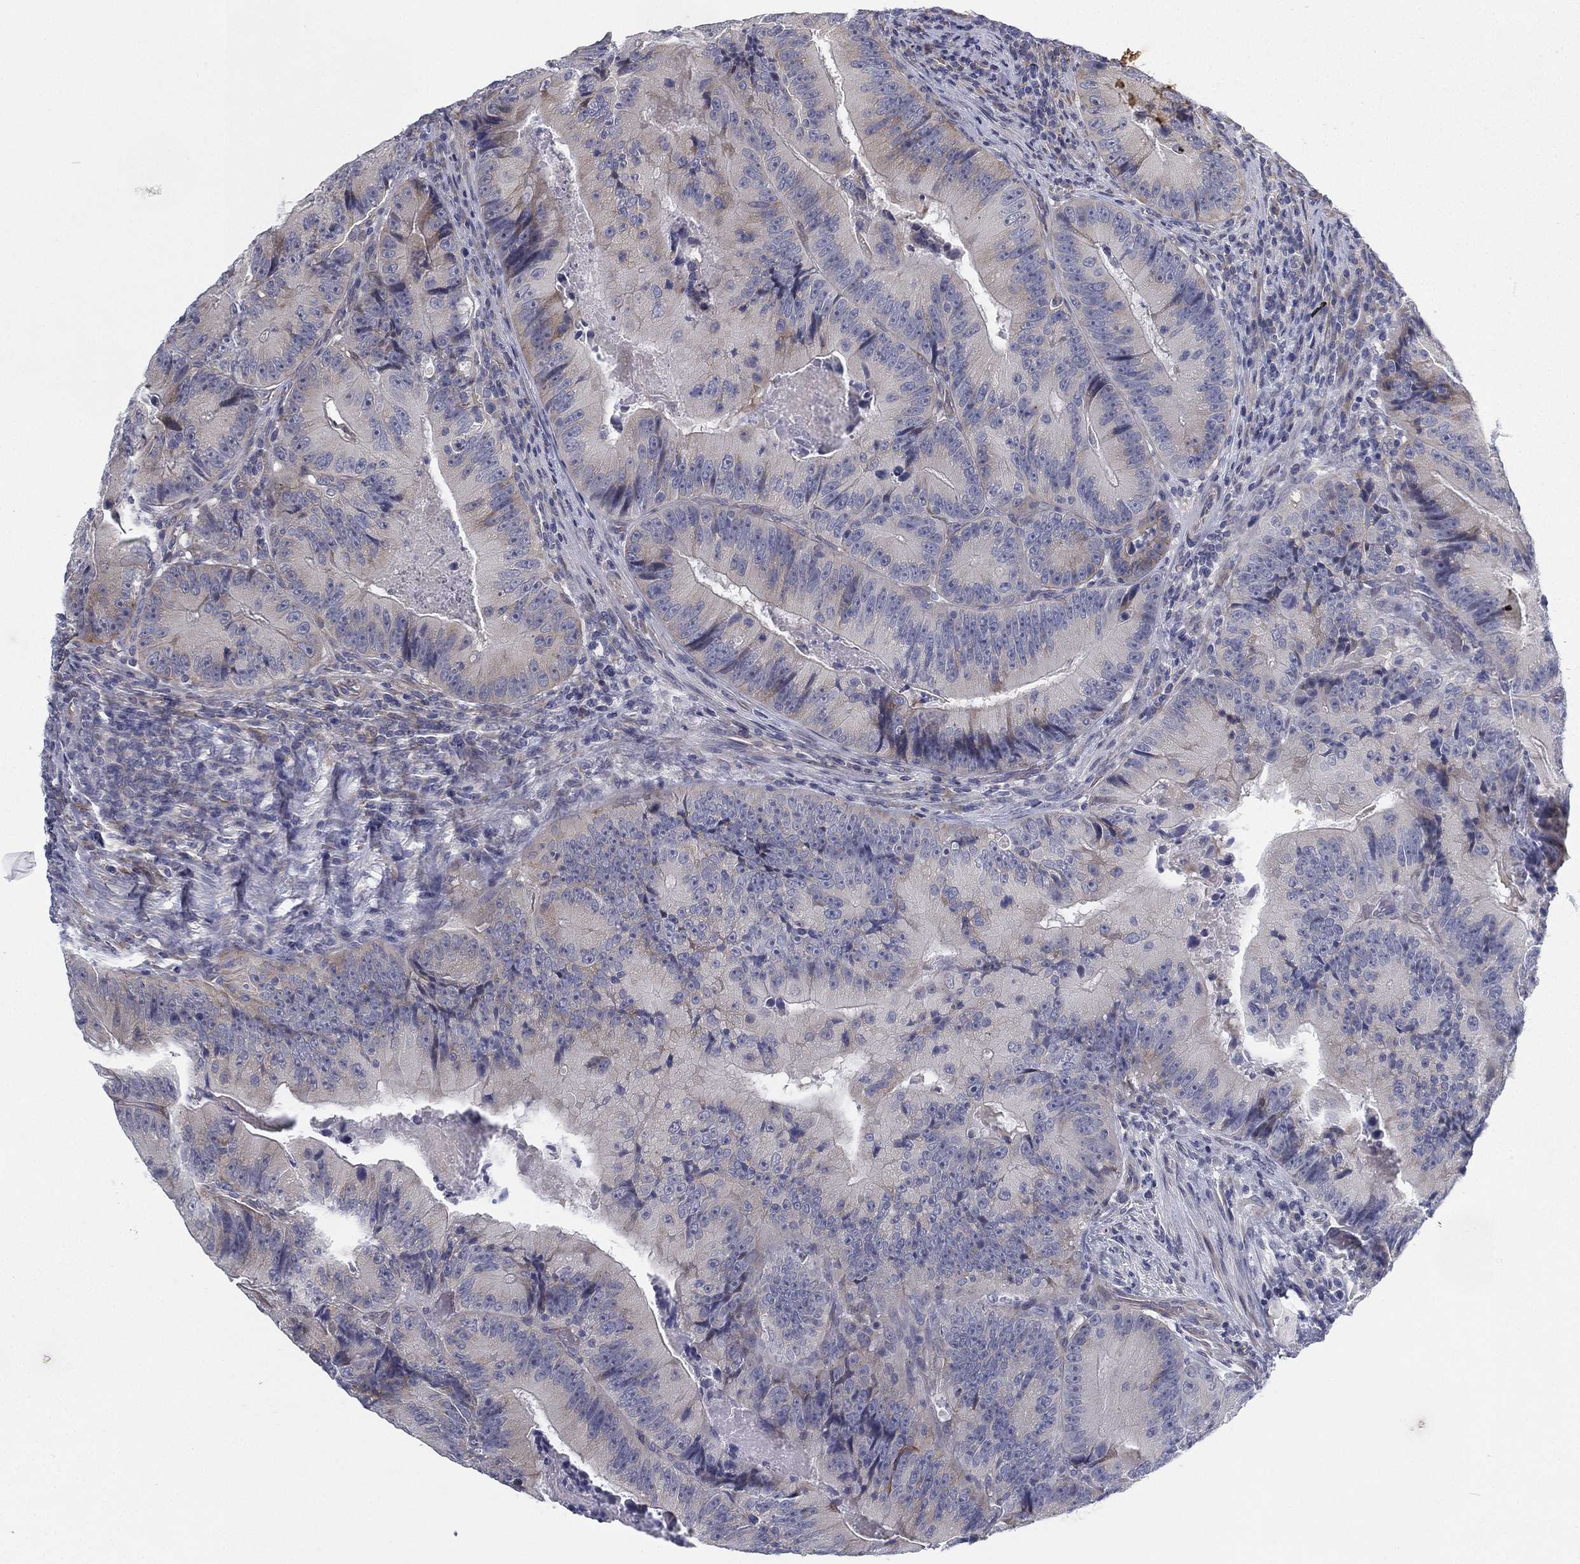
{"staining": {"intensity": "negative", "quantity": "none", "location": "none"}, "tissue": "colorectal cancer", "cell_type": "Tumor cells", "image_type": "cancer", "snomed": [{"axis": "morphology", "description": "Adenocarcinoma, NOS"}, {"axis": "topography", "description": "Colon"}], "caption": "DAB (3,3'-diaminobenzidine) immunohistochemical staining of colorectal adenocarcinoma exhibits no significant staining in tumor cells.", "gene": "HEATR4", "patient": {"sex": "female", "age": 86}}